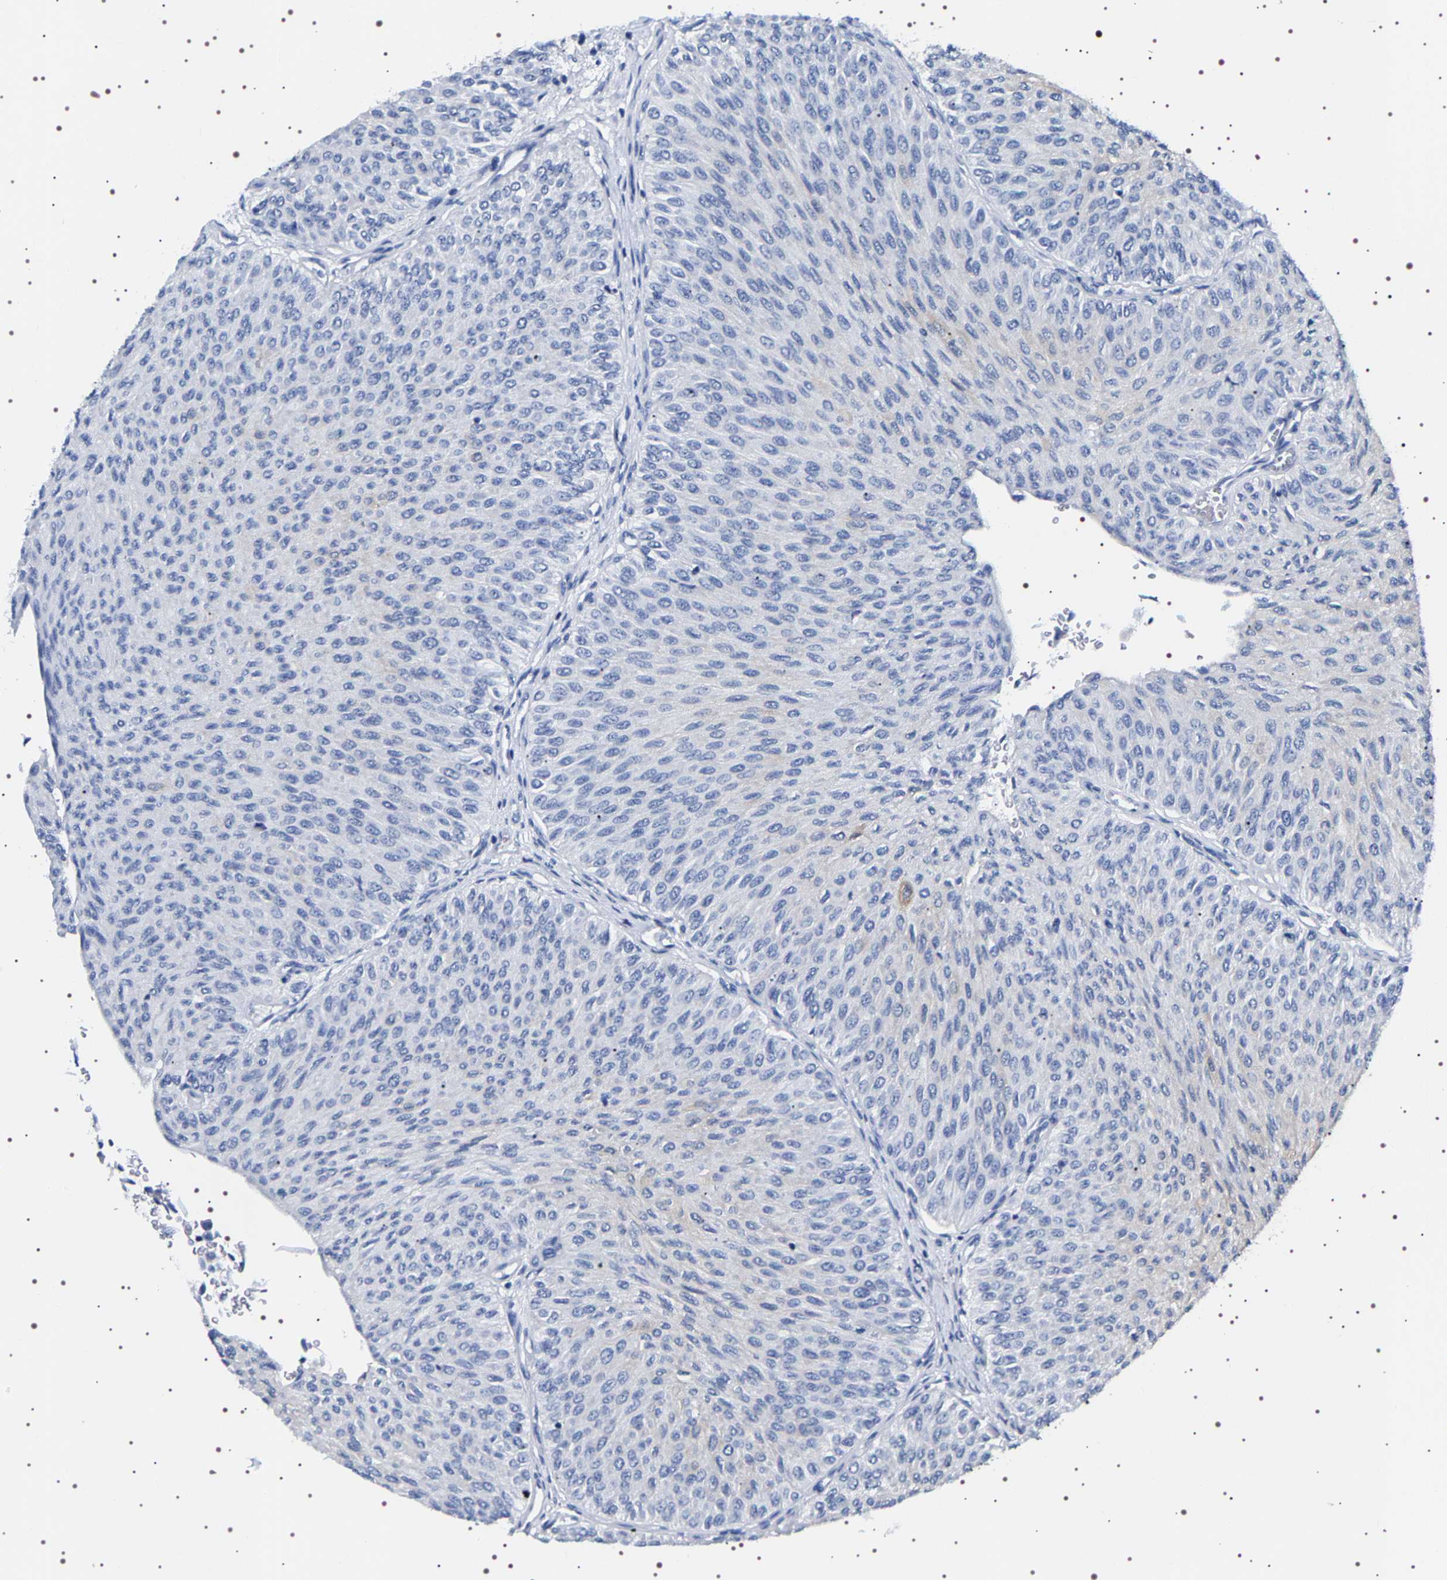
{"staining": {"intensity": "negative", "quantity": "none", "location": "none"}, "tissue": "urothelial cancer", "cell_type": "Tumor cells", "image_type": "cancer", "snomed": [{"axis": "morphology", "description": "Urothelial carcinoma, Low grade"}, {"axis": "topography", "description": "Urinary bladder"}], "caption": "IHC of human urothelial cancer demonstrates no positivity in tumor cells.", "gene": "UBQLN3", "patient": {"sex": "male", "age": 78}}